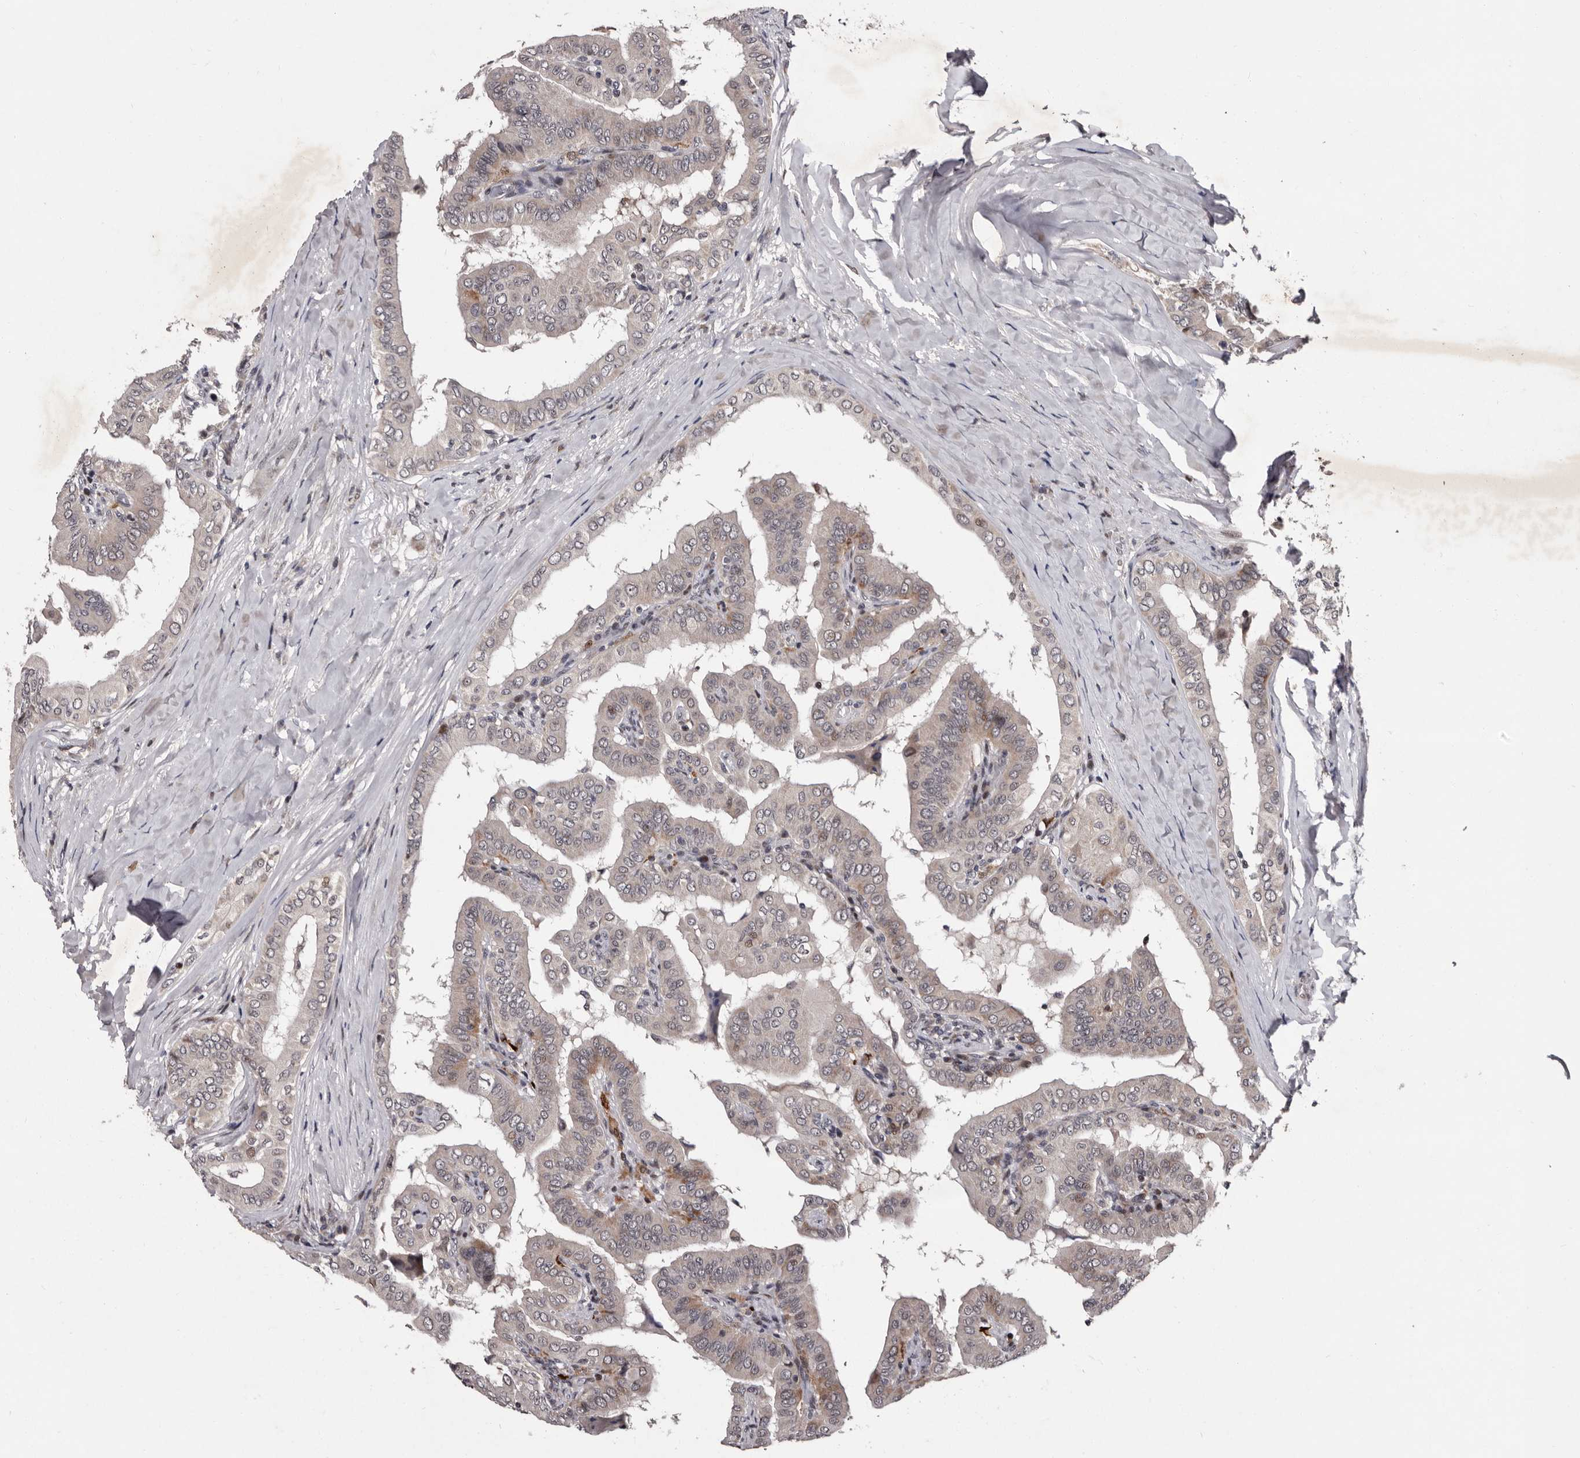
{"staining": {"intensity": "weak", "quantity": "<25%", "location": "cytoplasmic/membranous"}, "tissue": "thyroid cancer", "cell_type": "Tumor cells", "image_type": "cancer", "snomed": [{"axis": "morphology", "description": "Papillary adenocarcinoma, NOS"}, {"axis": "topography", "description": "Thyroid gland"}], "caption": "IHC of human thyroid cancer (papillary adenocarcinoma) reveals no expression in tumor cells.", "gene": "TNKS", "patient": {"sex": "male", "age": 33}}